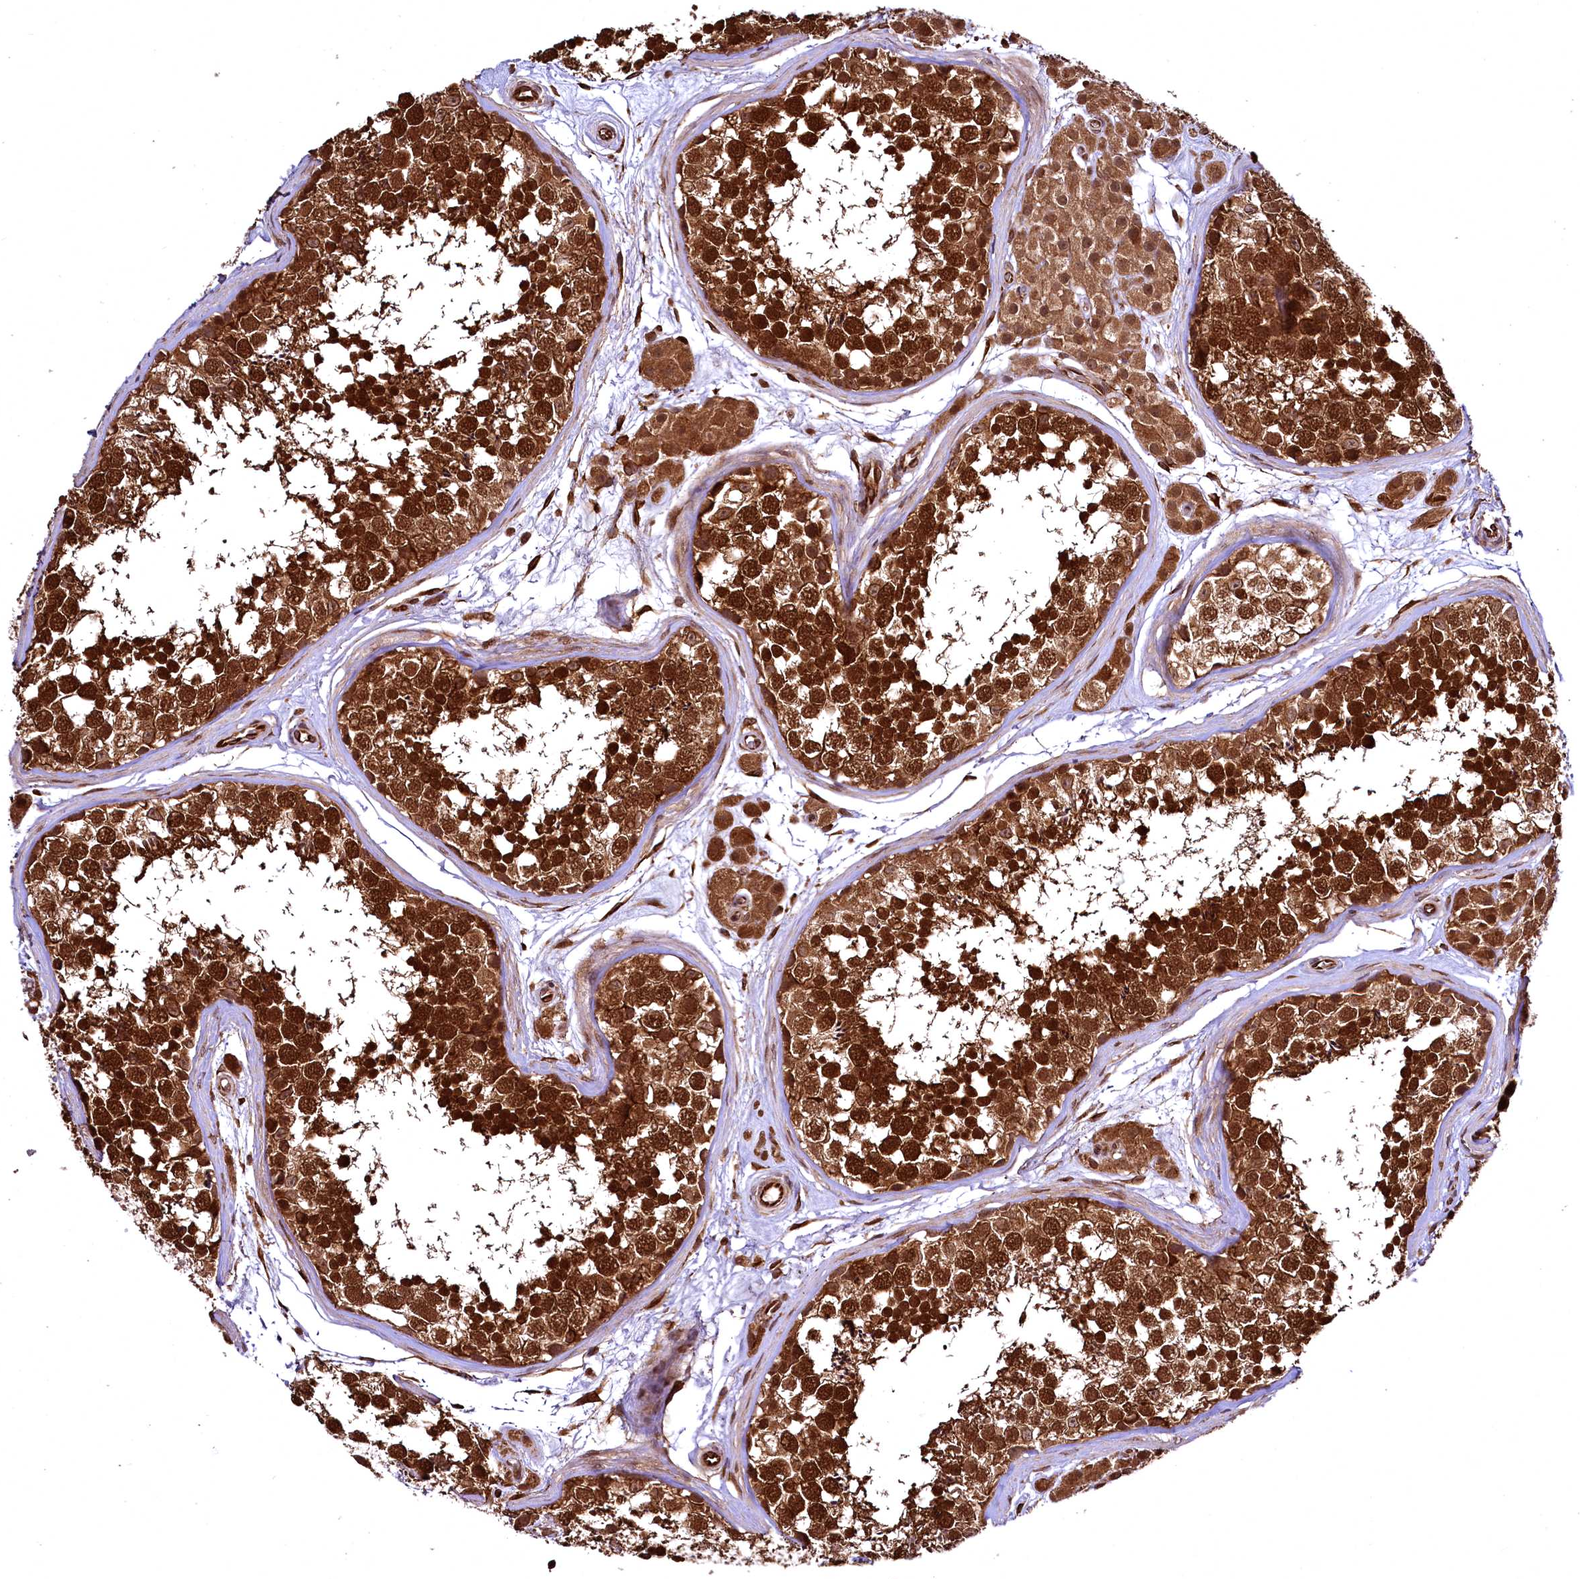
{"staining": {"intensity": "strong", "quantity": ">75%", "location": "cytoplasmic/membranous,nuclear"}, "tissue": "testis", "cell_type": "Cells in seminiferous ducts", "image_type": "normal", "snomed": [{"axis": "morphology", "description": "Normal tissue, NOS"}, {"axis": "topography", "description": "Testis"}], "caption": "A micrograph of human testis stained for a protein demonstrates strong cytoplasmic/membranous,nuclear brown staining in cells in seminiferous ducts. (brown staining indicates protein expression, while blue staining denotes nuclei).", "gene": "TBCEL", "patient": {"sex": "male", "age": 56}}